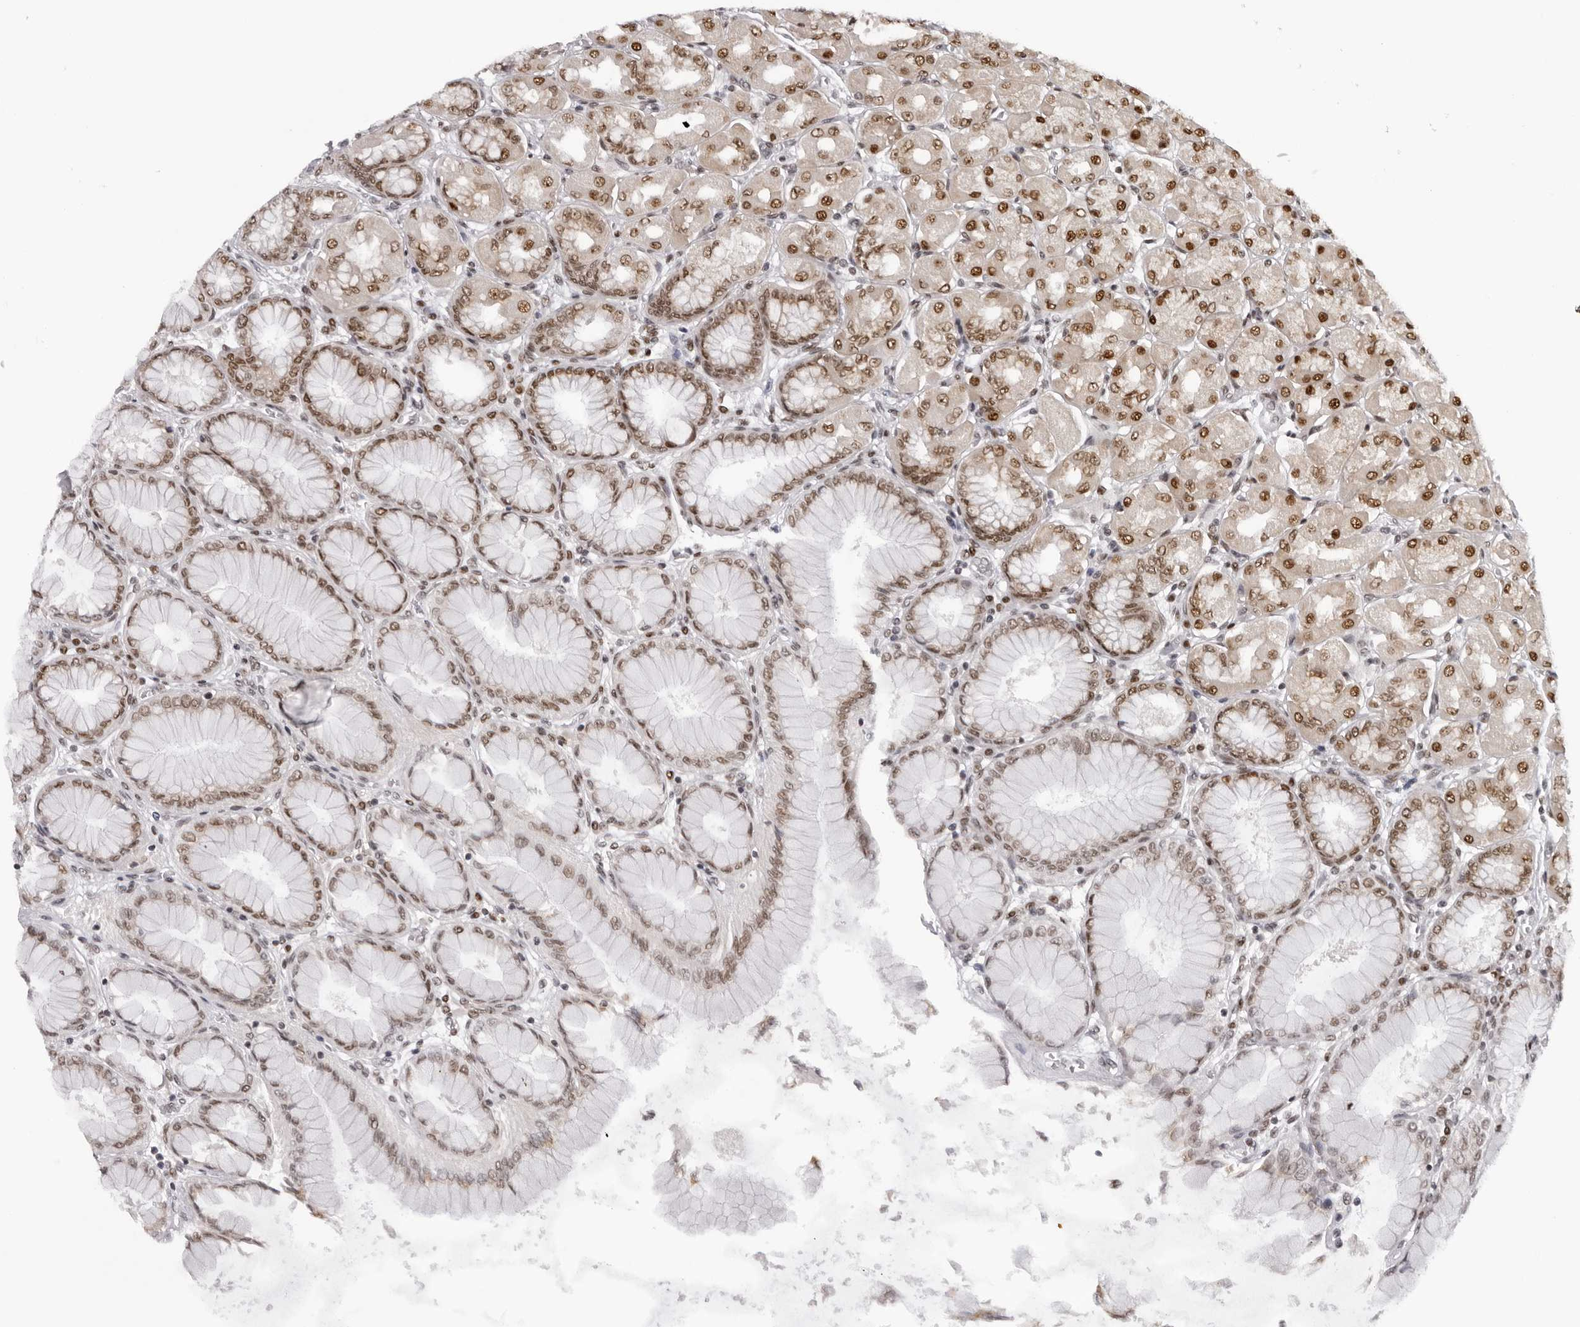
{"staining": {"intensity": "moderate", "quantity": ">75%", "location": "nuclear"}, "tissue": "stomach", "cell_type": "Glandular cells", "image_type": "normal", "snomed": [{"axis": "morphology", "description": "Normal tissue, NOS"}, {"axis": "topography", "description": "Stomach, upper"}], "caption": "Protein staining of benign stomach displays moderate nuclear expression in about >75% of glandular cells.", "gene": "HEXIM2", "patient": {"sex": "female", "age": 56}}